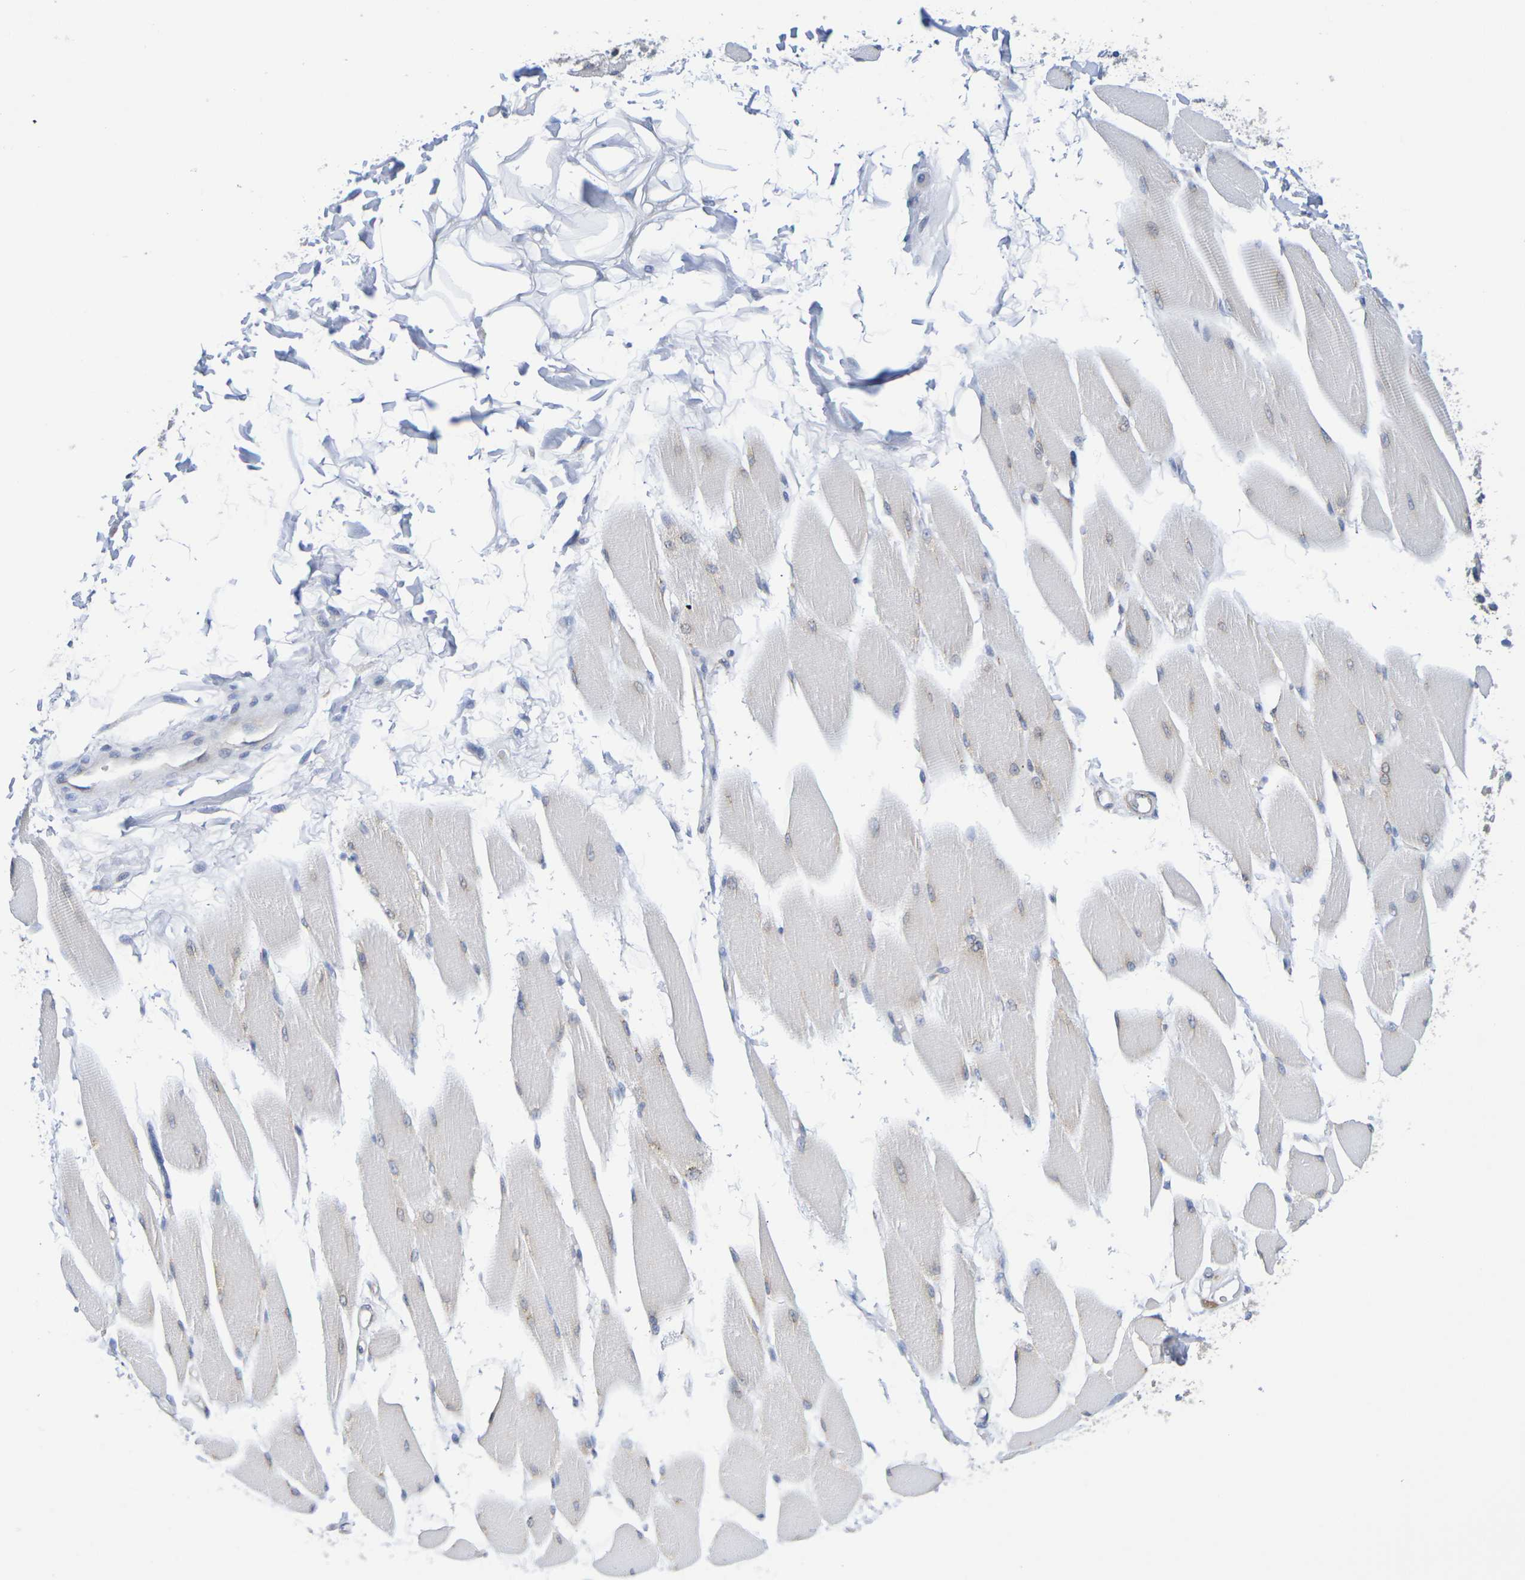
{"staining": {"intensity": "negative", "quantity": "none", "location": "none"}, "tissue": "skeletal muscle", "cell_type": "Myocytes", "image_type": "normal", "snomed": [{"axis": "morphology", "description": "Normal tissue, NOS"}, {"axis": "topography", "description": "Skeletal muscle"}, {"axis": "topography", "description": "Peripheral nerve tissue"}], "caption": "Micrograph shows no significant protein expression in myocytes of normal skeletal muscle. (Immunohistochemistry (ihc), brightfield microscopy, high magnification).", "gene": "TMCC3", "patient": {"sex": "female", "age": 84}}